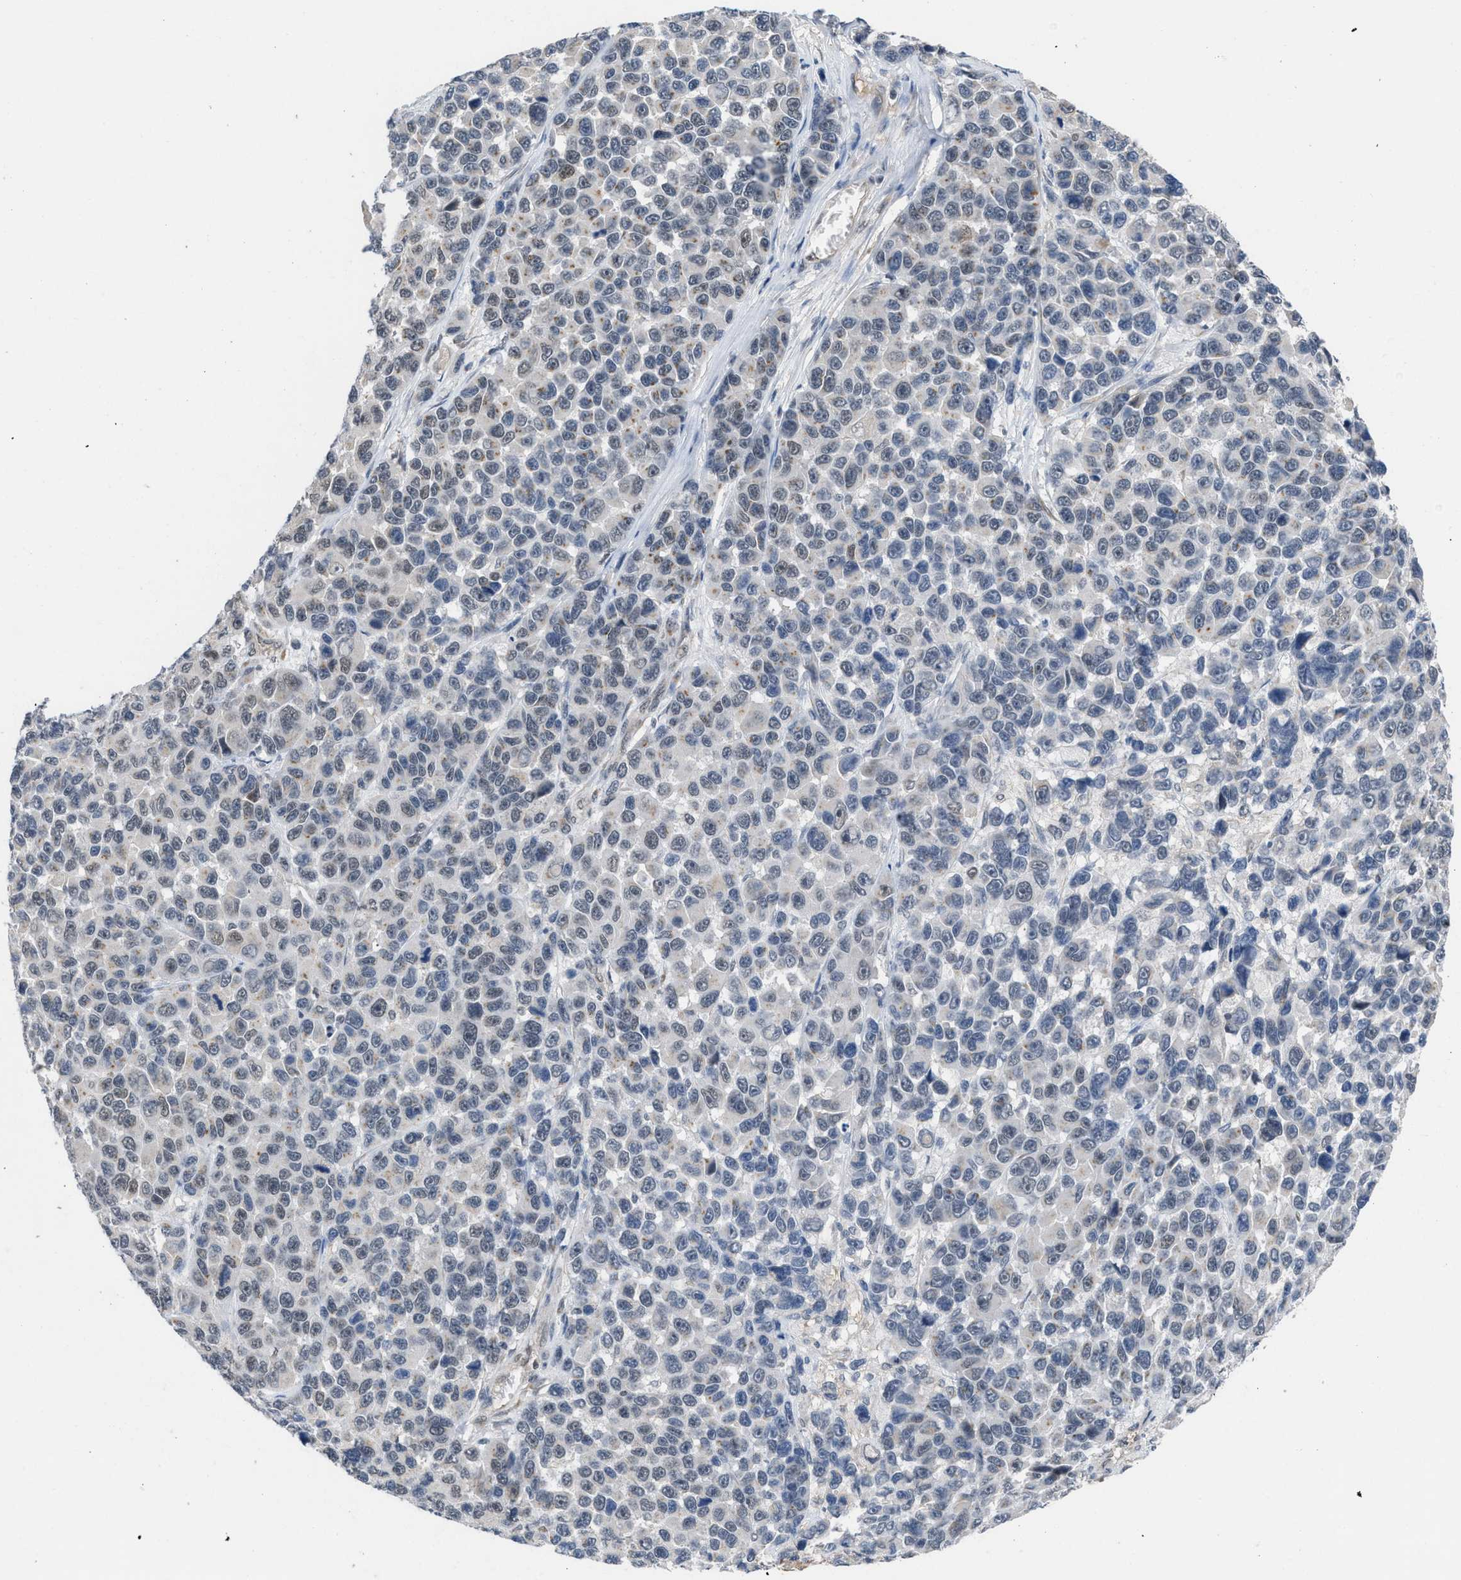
{"staining": {"intensity": "weak", "quantity": "25%-75%", "location": "nuclear"}, "tissue": "melanoma", "cell_type": "Tumor cells", "image_type": "cancer", "snomed": [{"axis": "morphology", "description": "Malignant melanoma, NOS"}, {"axis": "topography", "description": "Skin"}], "caption": "Protein staining shows weak nuclear staining in approximately 25%-75% of tumor cells in melanoma. (Stains: DAB (3,3'-diaminobenzidine) in brown, nuclei in blue, Microscopy: brightfield microscopy at high magnification).", "gene": "TERF2IP", "patient": {"sex": "male", "age": 53}}